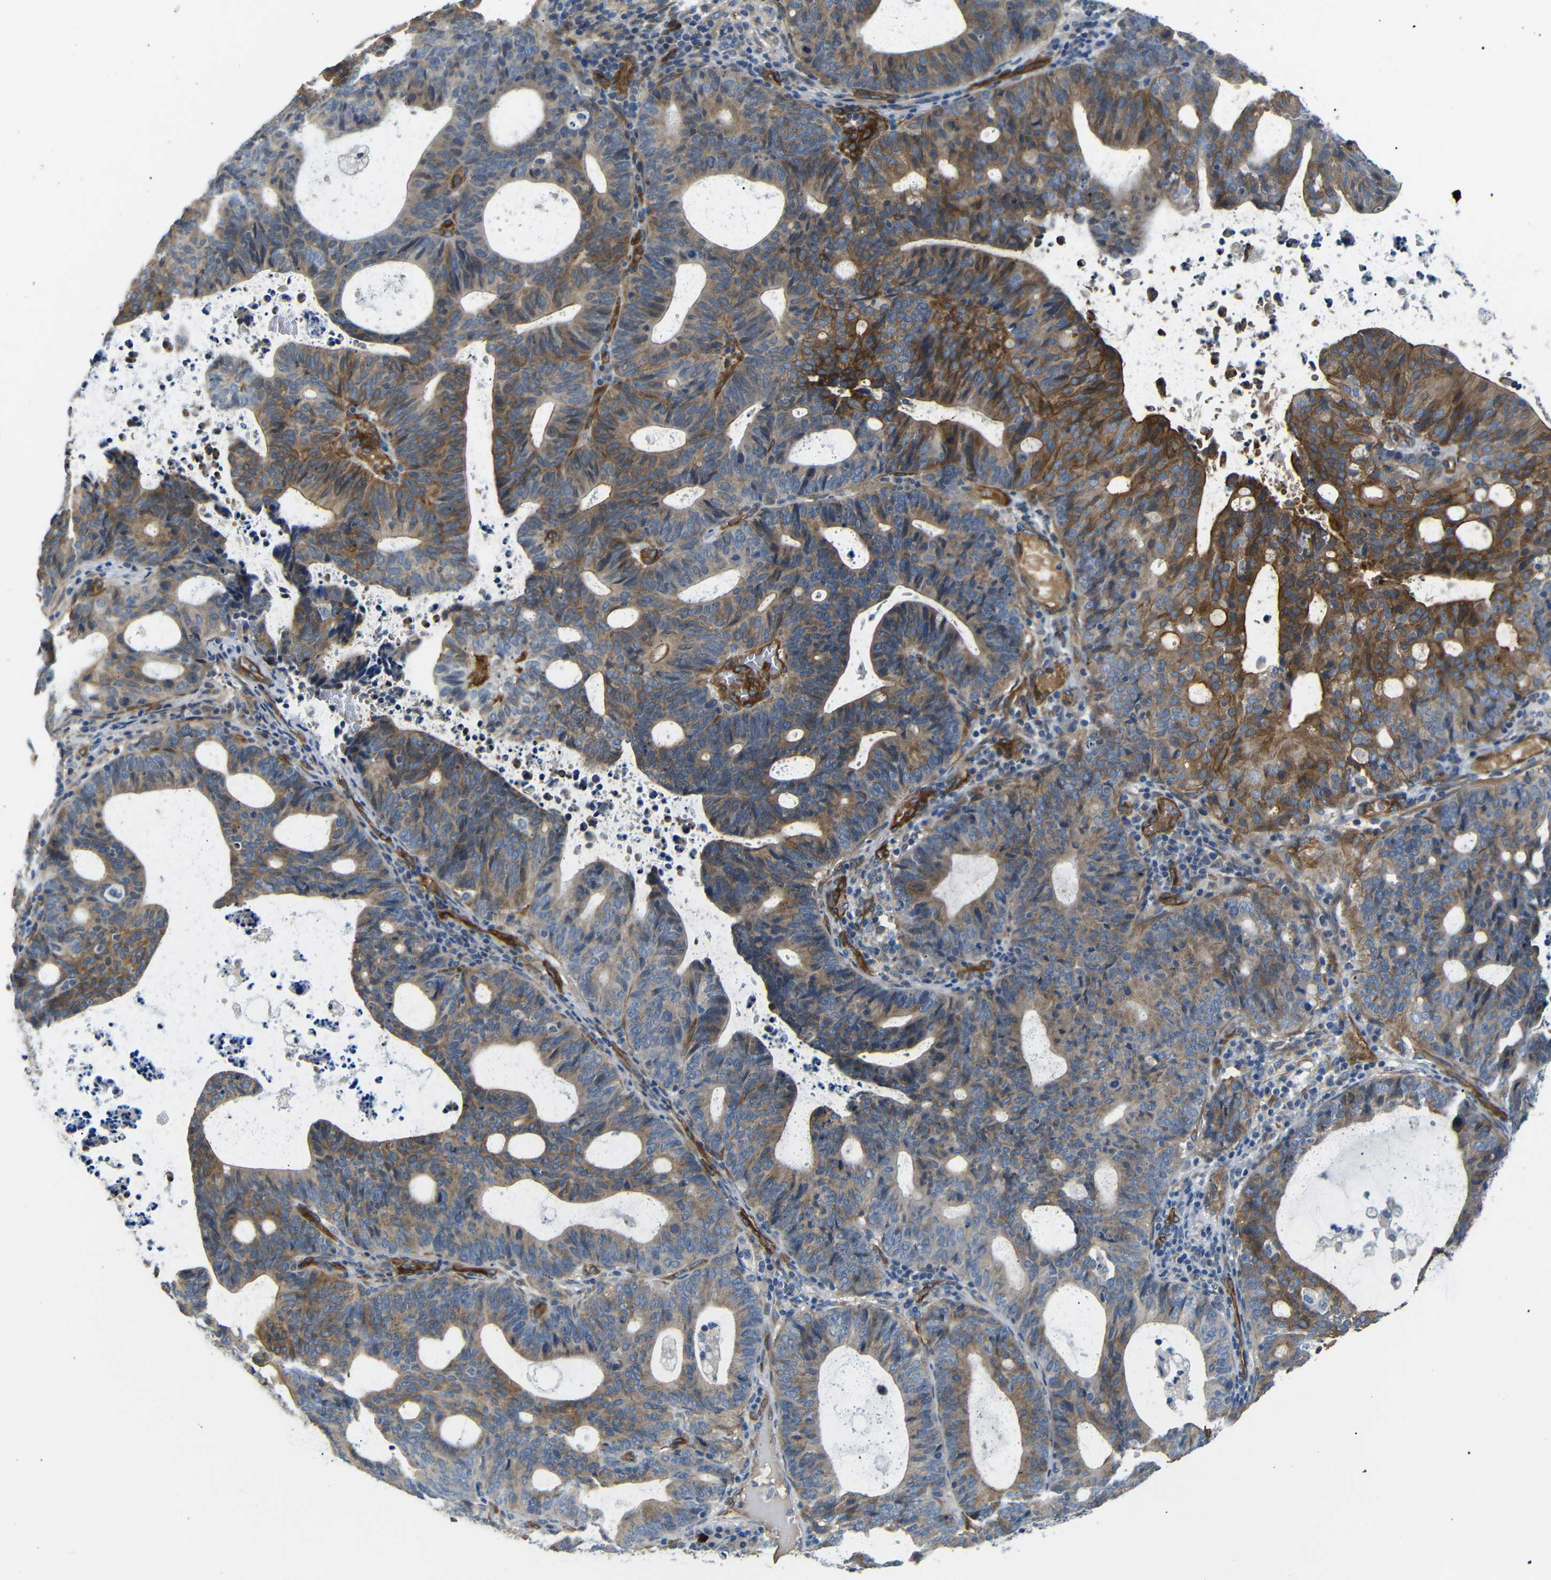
{"staining": {"intensity": "moderate", "quantity": ">75%", "location": "cytoplasmic/membranous"}, "tissue": "endometrial cancer", "cell_type": "Tumor cells", "image_type": "cancer", "snomed": [{"axis": "morphology", "description": "Adenocarcinoma, NOS"}, {"axis": "topography", "description": "Uterus"}], "caption": "Moderate cytoplasmic/membranous positivity is present in about >75% of tumor cells in endometrial cancer (adenocarcinoma).", "gene": "MYO1B", "patient": {"sex": "female", "age": 83}}